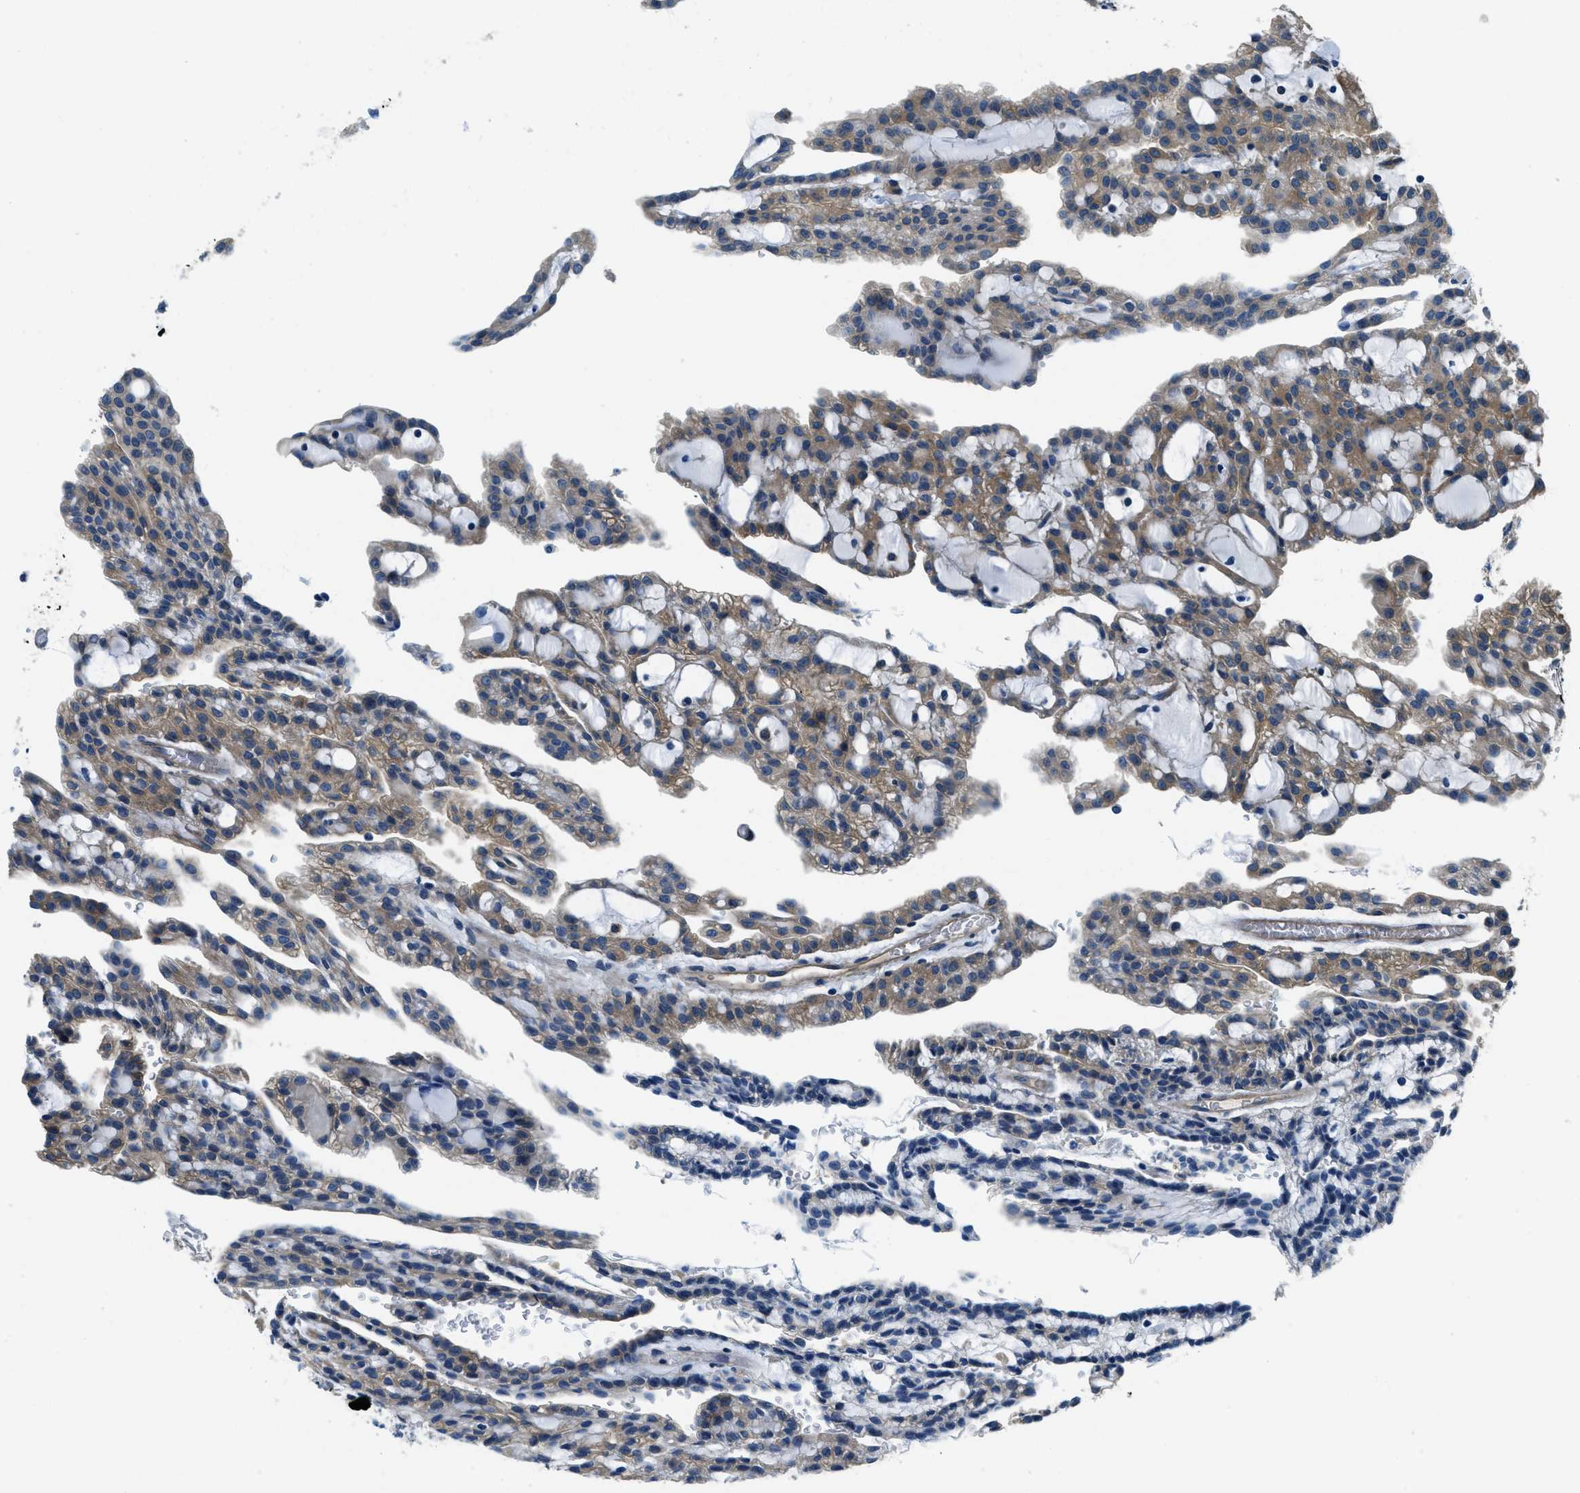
{"staining": {"intensity": "weak", "quantity": "25%-75%", "location": "cytoplasmic/membranous"}, "tissue": "renal cancer", "cell_type": "Tumor cells", "image_type": "cancer", "snomed": [{"axis": "morphology", "description": "Adenocarcinoma, NOS"}, {"axis": "topography", "description": "Kidney"}], "caption": "This image demonstrates IHC staining of renal cancer, with low weak cytoplasmic/membranous staining in about 25%-75% of tumor cells.", "gene": "TWF1", "patient": {"sex": "male", "age": 63}}